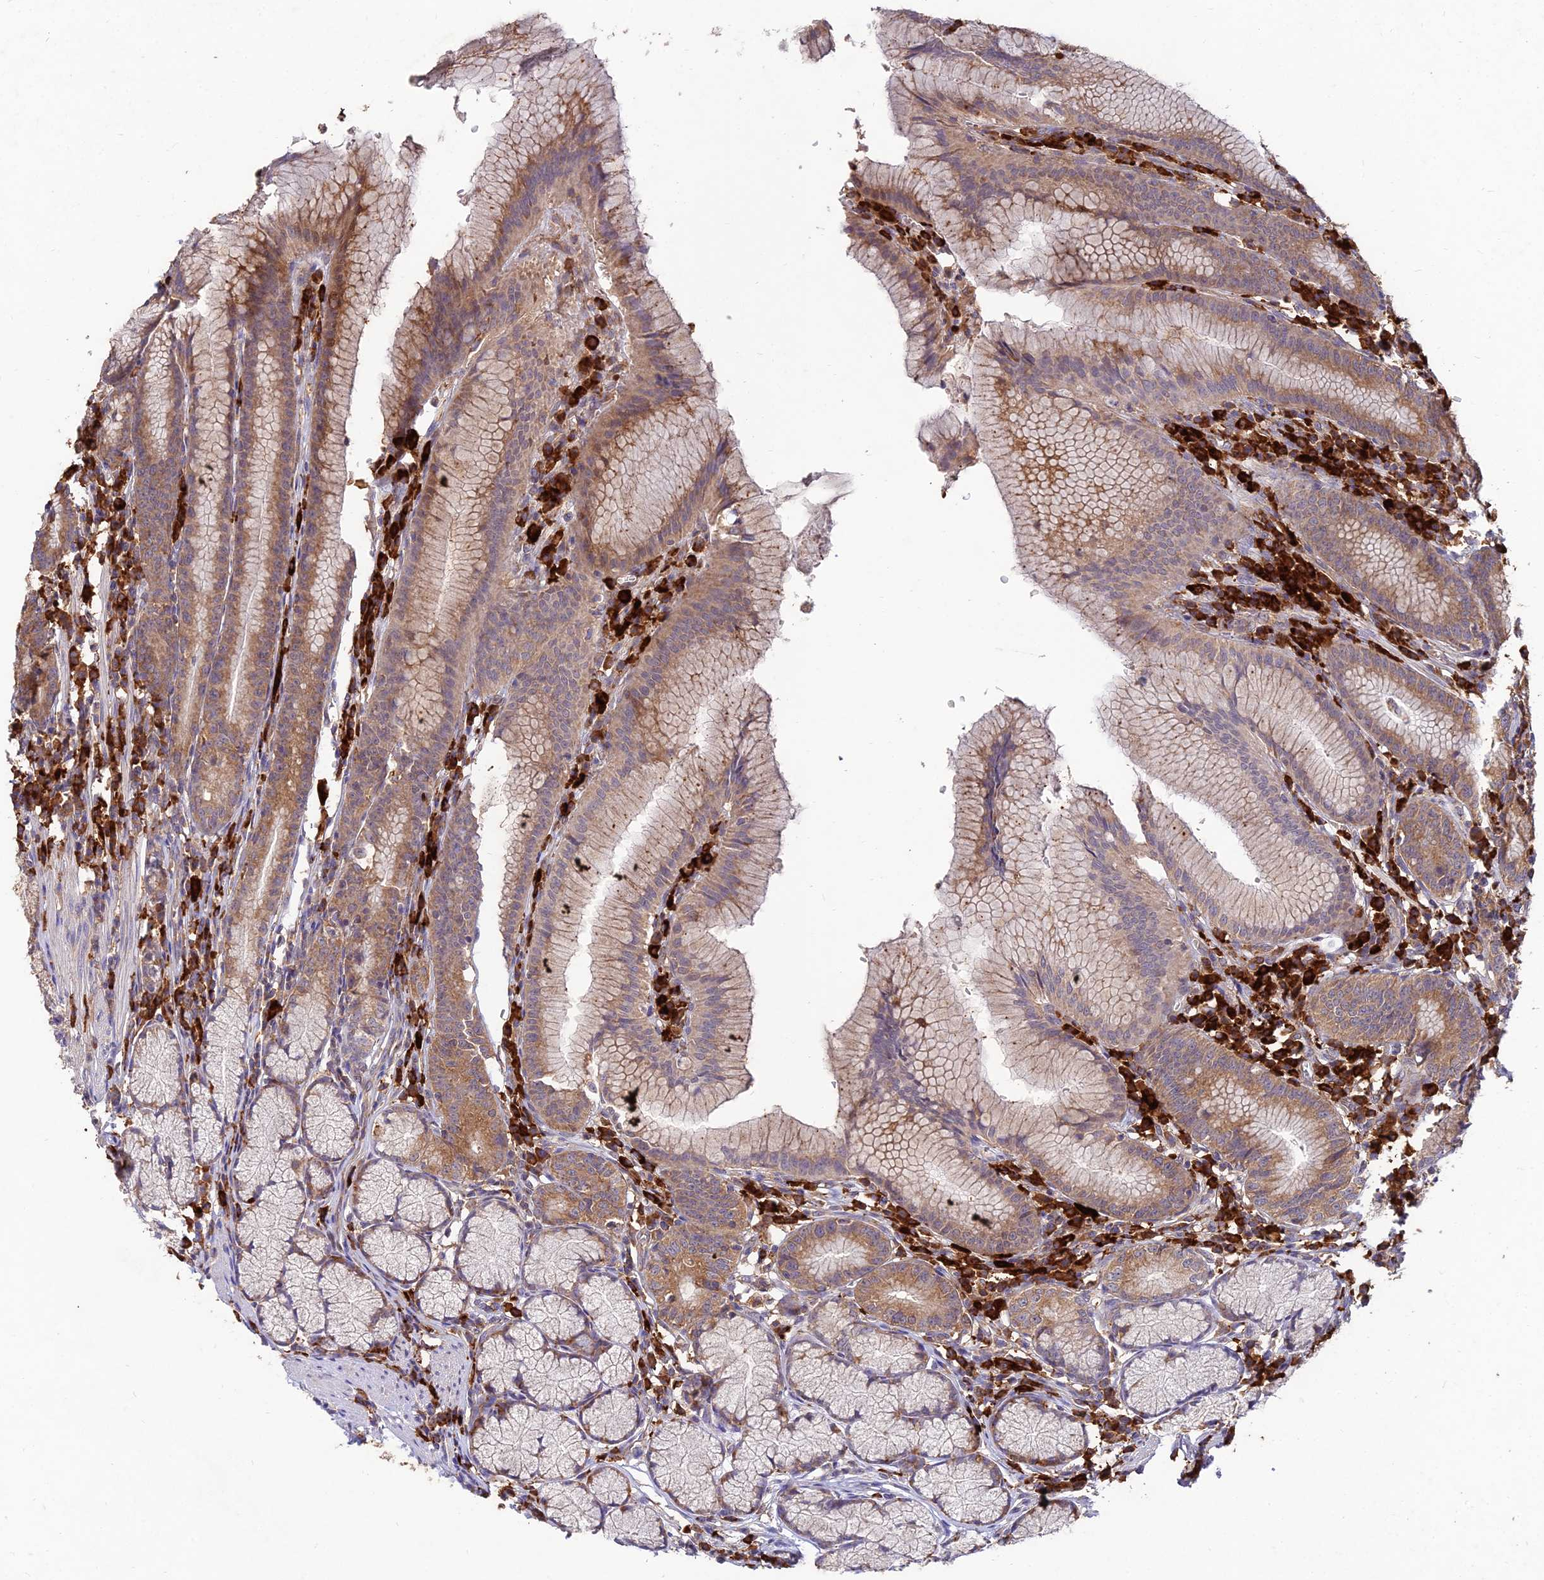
{"staining": {"intensity": "strong", "quantity": "25%-75%", "location": "cytoplasmic/membranous"}, "tissue": "stomach", "cell_type": "Glandular cells", "image_type": "normal", "snomed": [{"axis": "morphology", "description": "Normal tissue, NOS"}, {"axis": "topography", "description": "Stomach"}], "caption": "The image displays a brown stain indicating the presence of a protein in the cytoplasmic/membranous of glandular cells in stomach. (DAB = brown stain, brightfield microscopy at high magnification).", "gene": "NXNL2", "patient": {"sex": "male", "age": 55}}